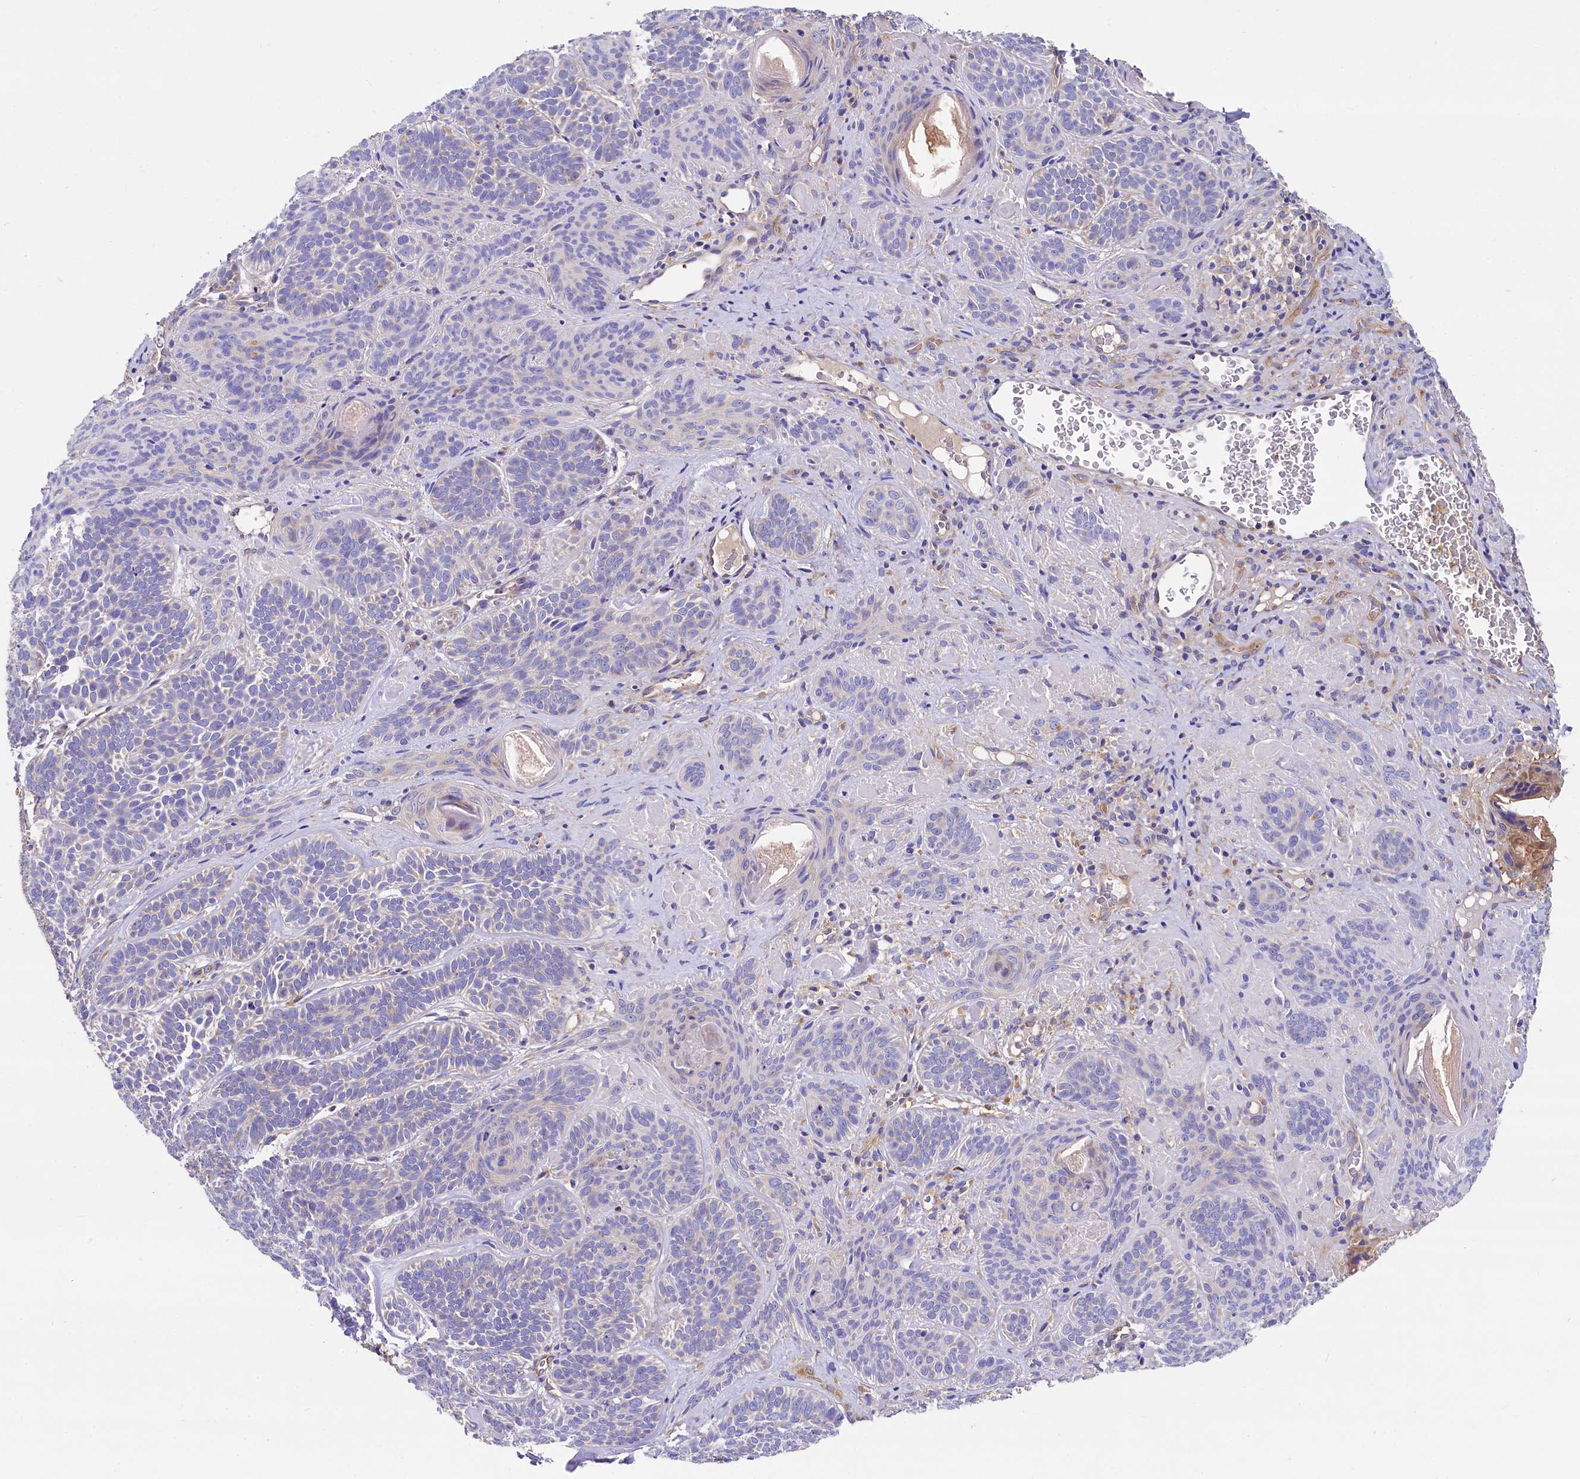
{"staining": {"intensity": "negative", "quantity": "none", "location": "none"}, "tissue": "skin cancer", "cell_type": "Tumor cells", "image_type": "cancer", "snomed": [{"axis": "morphology", "description": "Basal cell carcinoma"}, {"axis": "topography", "description": "Skin"}], "caption": "Tumor cells are negative for protein expression in human skin cancer (basal cell carcinoma).", "gene": "QARS1", "patient": {"sex": "male", "age": 85}}